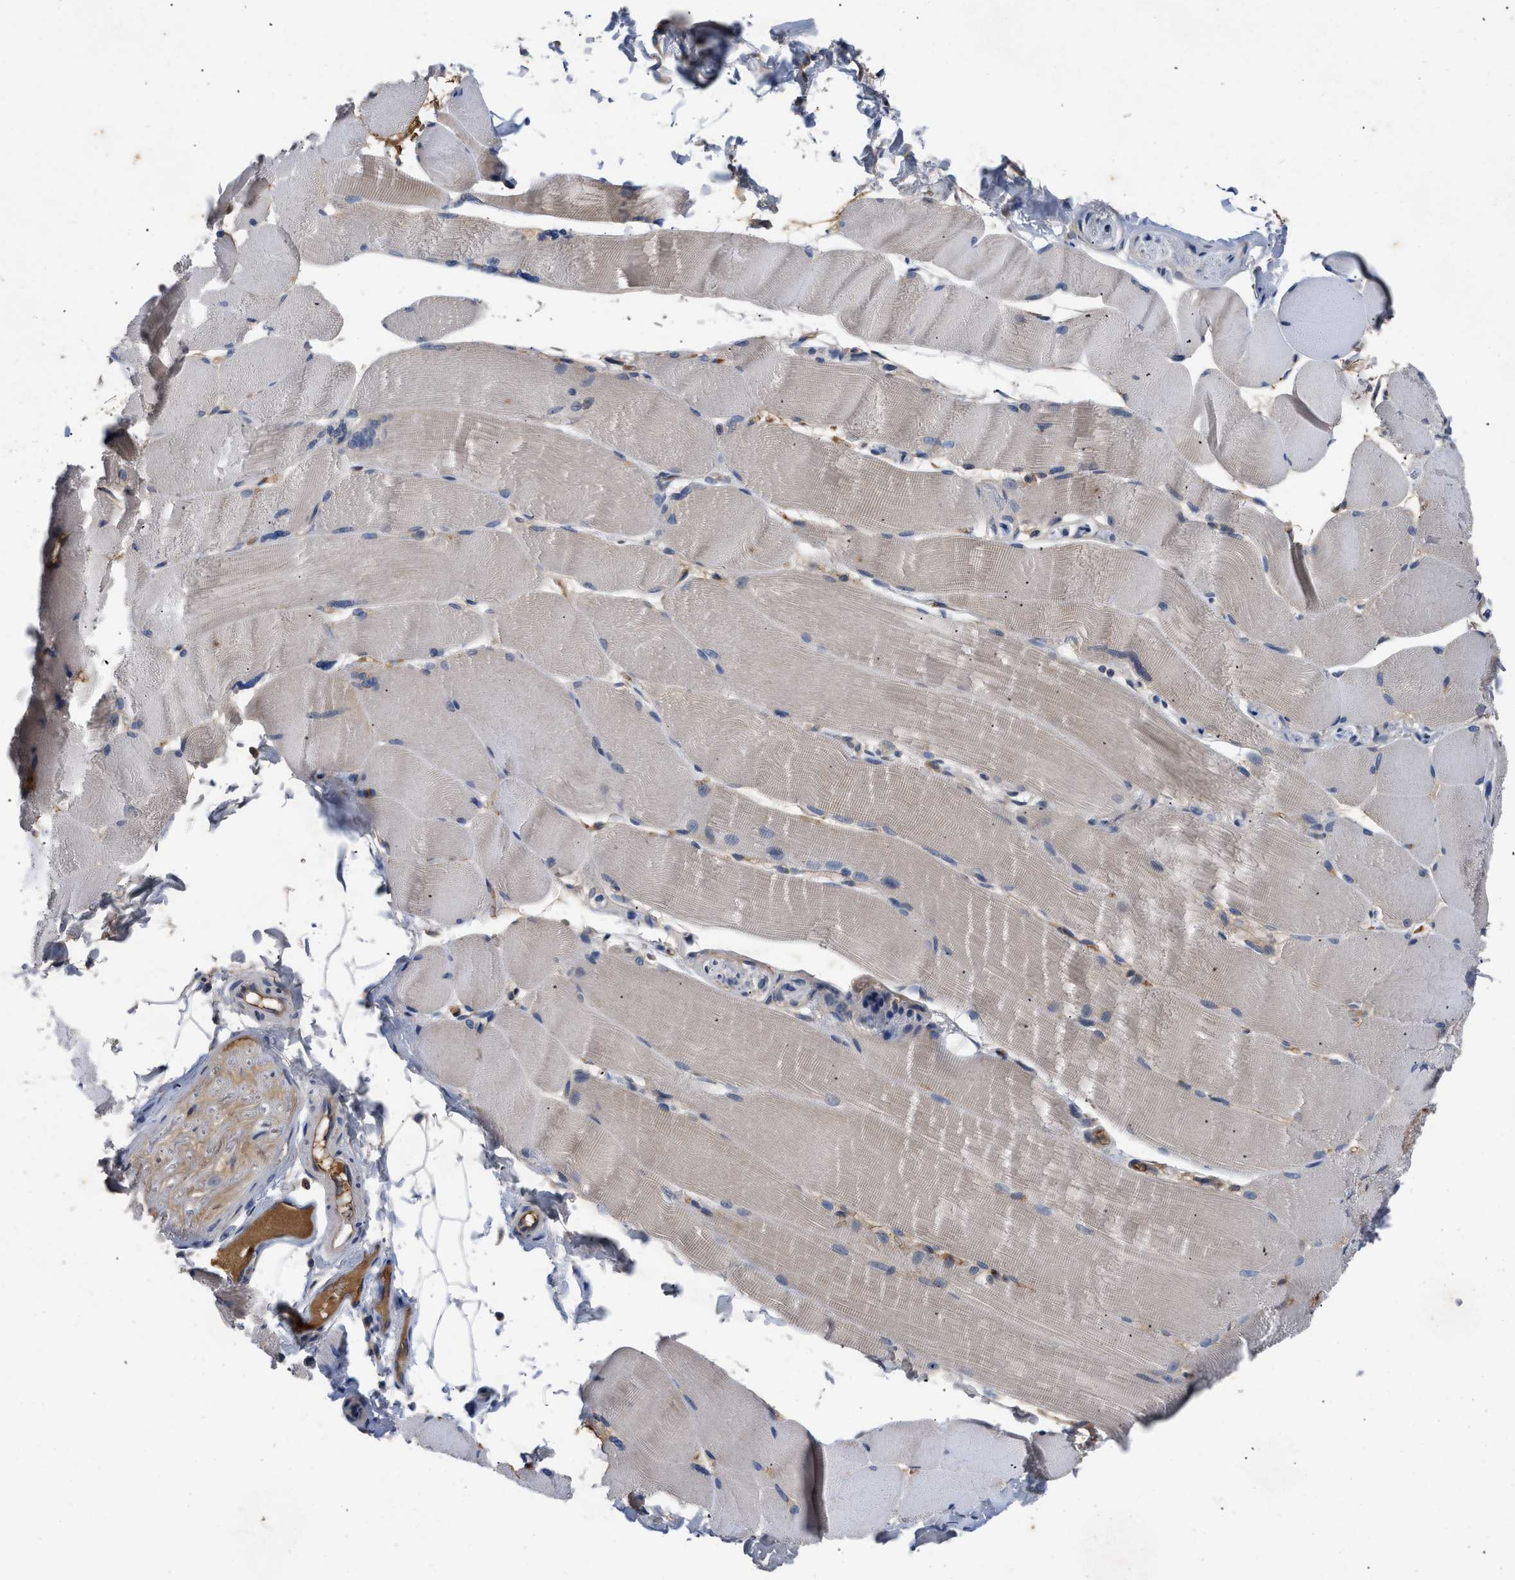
{"staining": {"intensity": "weak", "quantity": "25%-75%", "location": "cytoplasmic/membranous"}, "tissue": "skeletal muscle", "cell_type": "Myocytes", "image_type": "normal", "snomed": [{"axis": "morphology", "description": "Normal tissue, NOS"}, {"axis": "topography", "description": "Skin"}, {"axis": "topography", "description": "Skeletal muscle"}], "caption": "This histopathology image displays normal skeletal muscle stained with immunohistochemistry to label a protein in brown. The cytoplasmic/membranous of myocytes show weak positivity for the protein. Nuclei are counter-stained blue.", "gene": "VPS4A", "patient": {"sex": "male", "age": 83}}